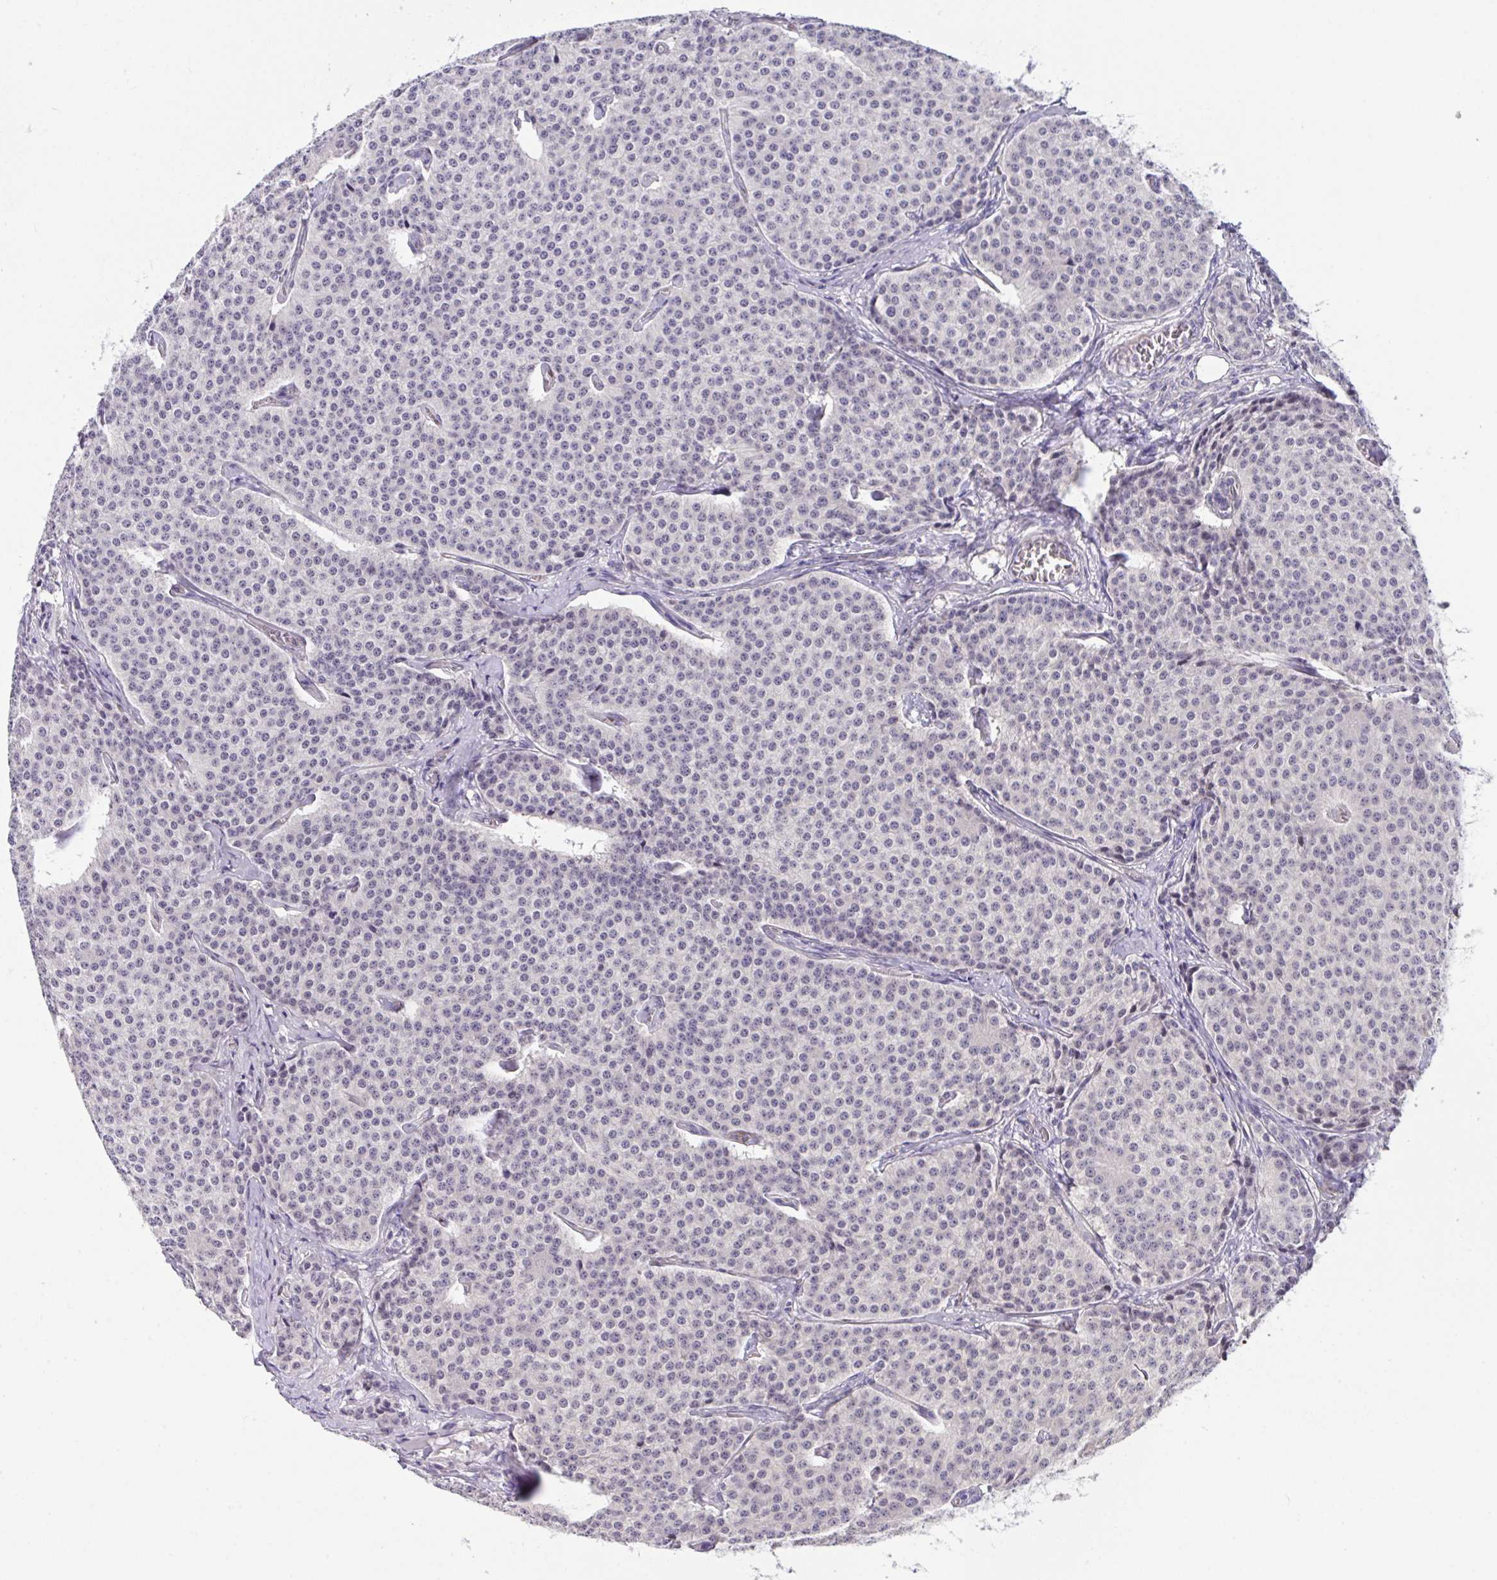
{"staining": {"intensity": "negative", "quantity": "none", "location": "none"}, "tissue": "carcinoid", "cell_type": "Tumor cells", "image_type": "cancer", "snomed": [{"axis": "morphology", "description": "Carcinoid, malignant, NOS"}, {"axis": "topography", "description": "Small intestine"}], "caption": "Carcinoid was stained to show a protein in brown. There is no significant expression in tumor cells.", "gene": "RHOXF1", "patient": {"sex": "female", "age": 64}}